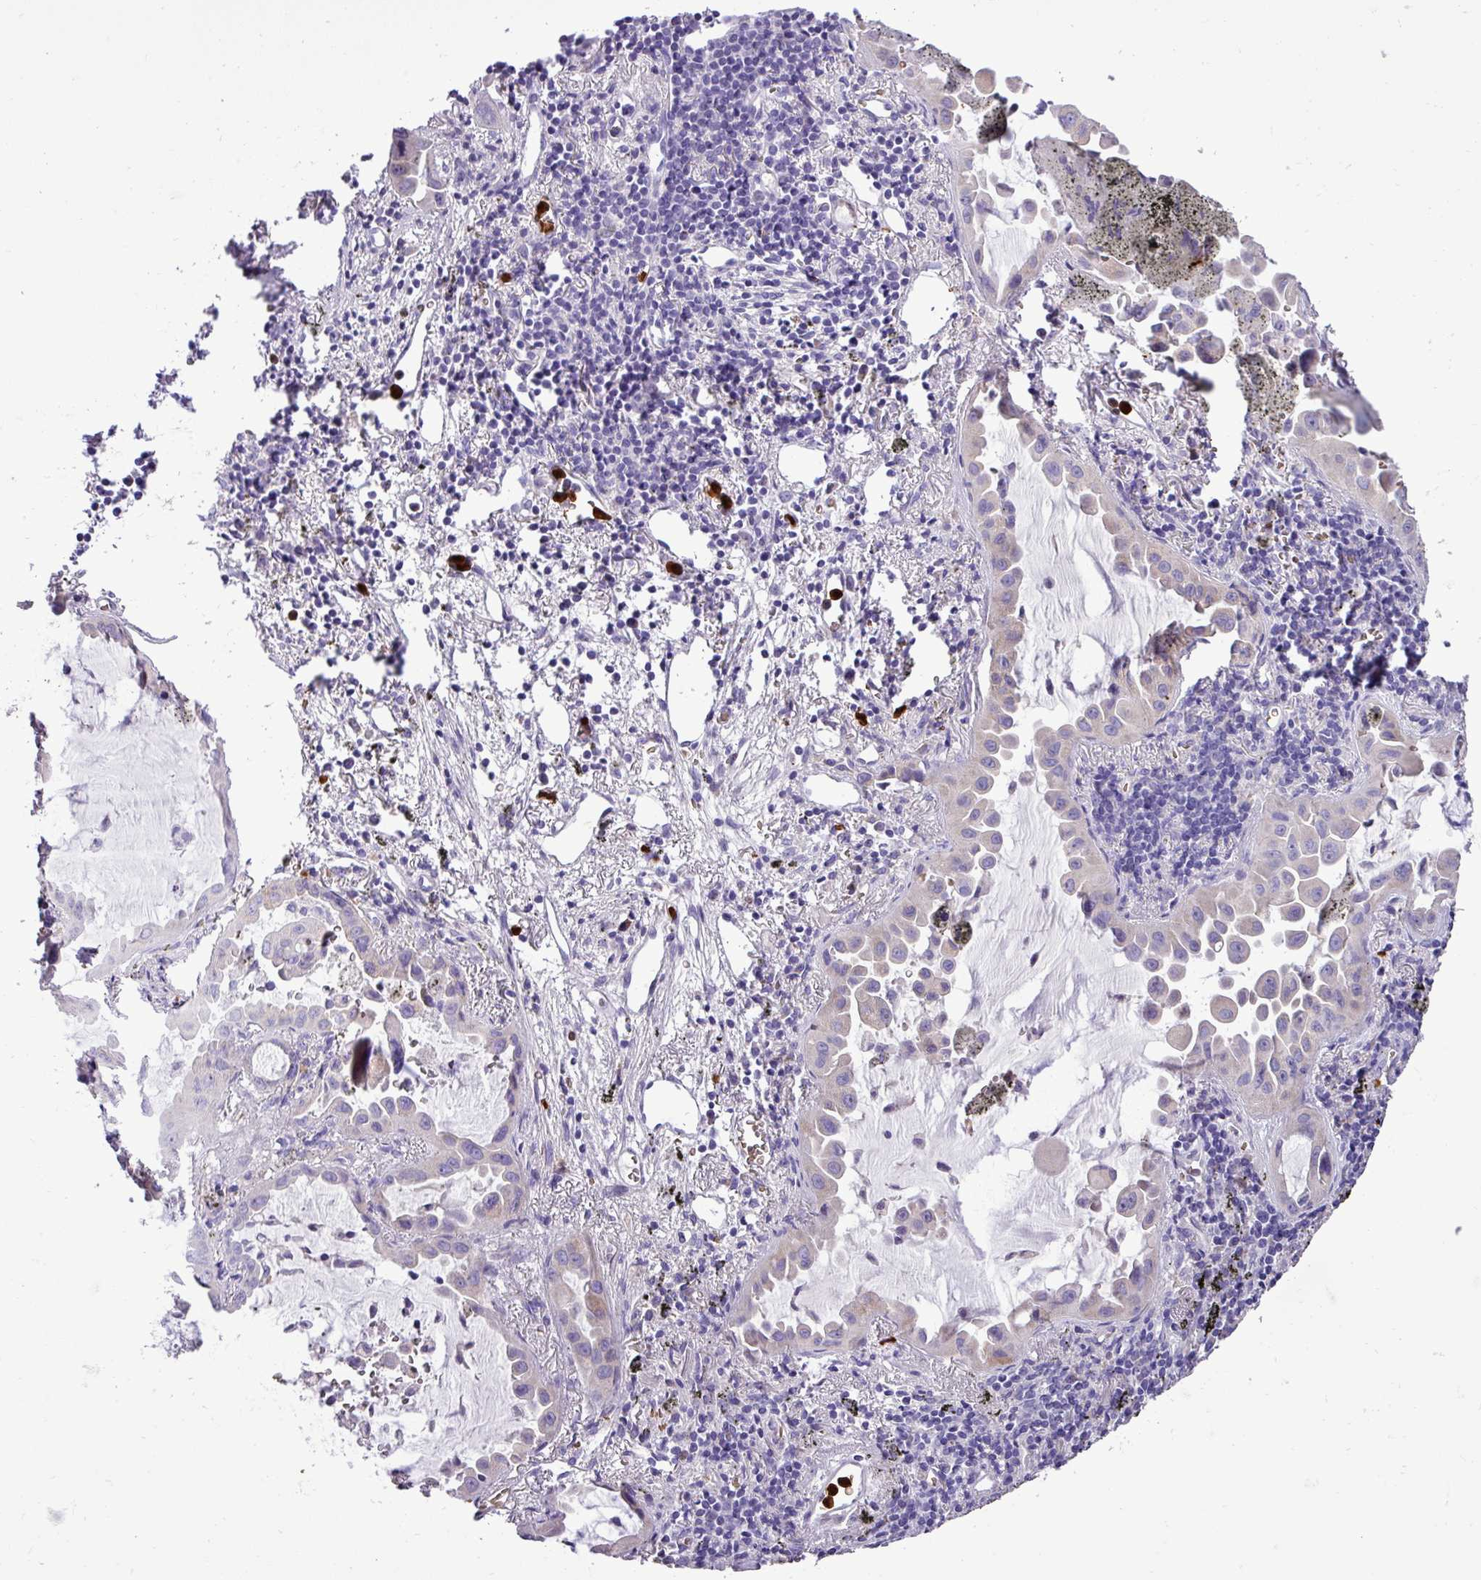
{"staining": {"intensity": "negative", "quantity": "none", "location": "none"}, "tissue": "lung cancer", "cell_type": "Tumor cells", "image_type": "cancer", "snomed": [{"axis": "morphology", "description": "Adenocarcinoma, NOS"}, {"axis": "topography", "description": "Lung"}], "caption": "A high-resolution photomicrograph shows immunohistochemistry staining of lung cancer, which demonstrates no significant expression in tumor cells.", "gene": "MGAT4B", "patient": {"sex": "male", "age": 68}}